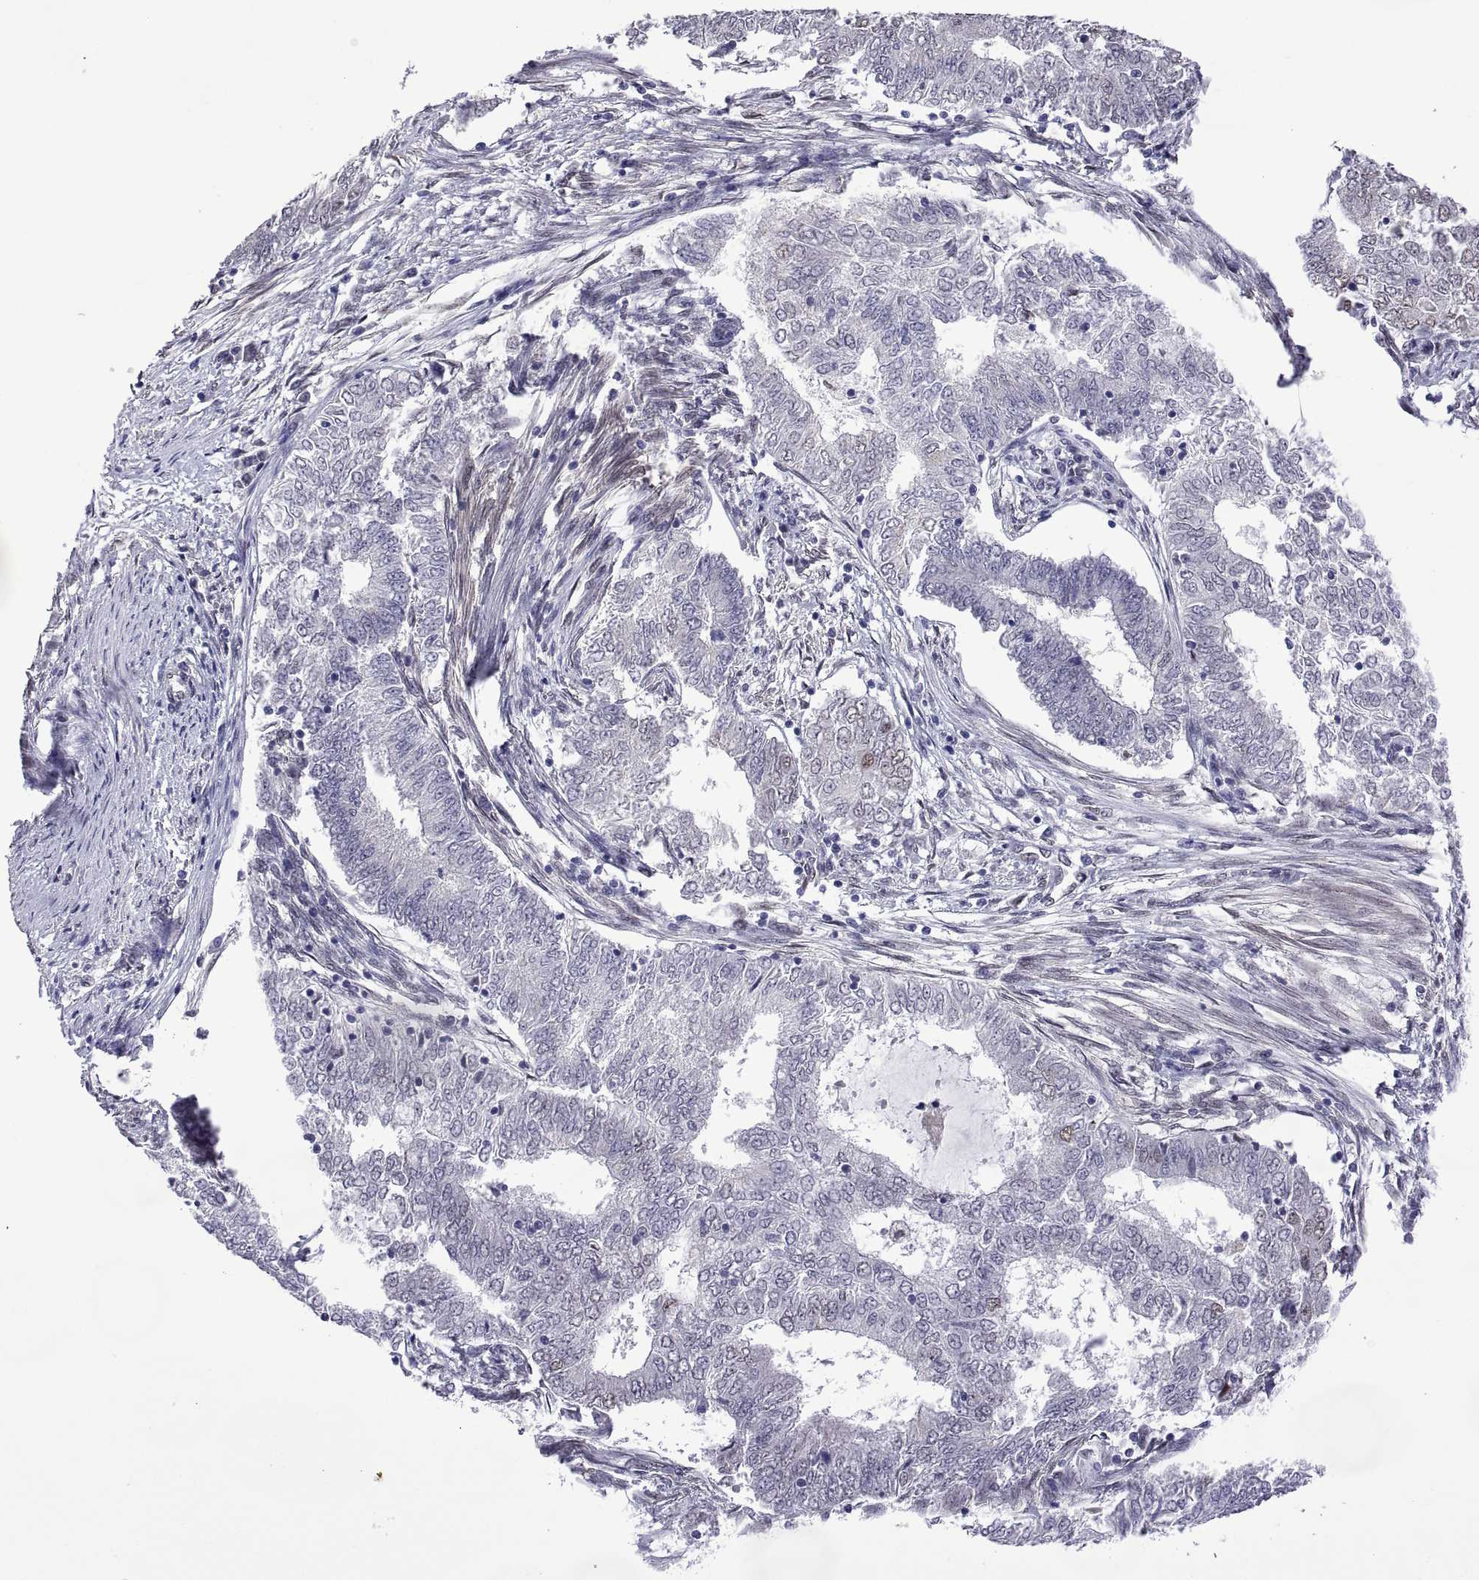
{"staining": {"intensity": "weak", "quantity": "25%-75%", "location": "nuclear"}, "tissue": "endometrial cancer", "cell_type": "Tumor cells", "image_type": "cancer", "snomed": [{"axis": "morphology", "description": "Adenocarcinoma, NOS"}, {"axis": "topography", "description": "Endometrium"}], "caption": "Adenocarcinoma (endometrial) stained for a protein exhibits weak nuclear positivity in tumor cells.", "gene": "NR4A1", "patient": {"sex": "female", "age": 62}}